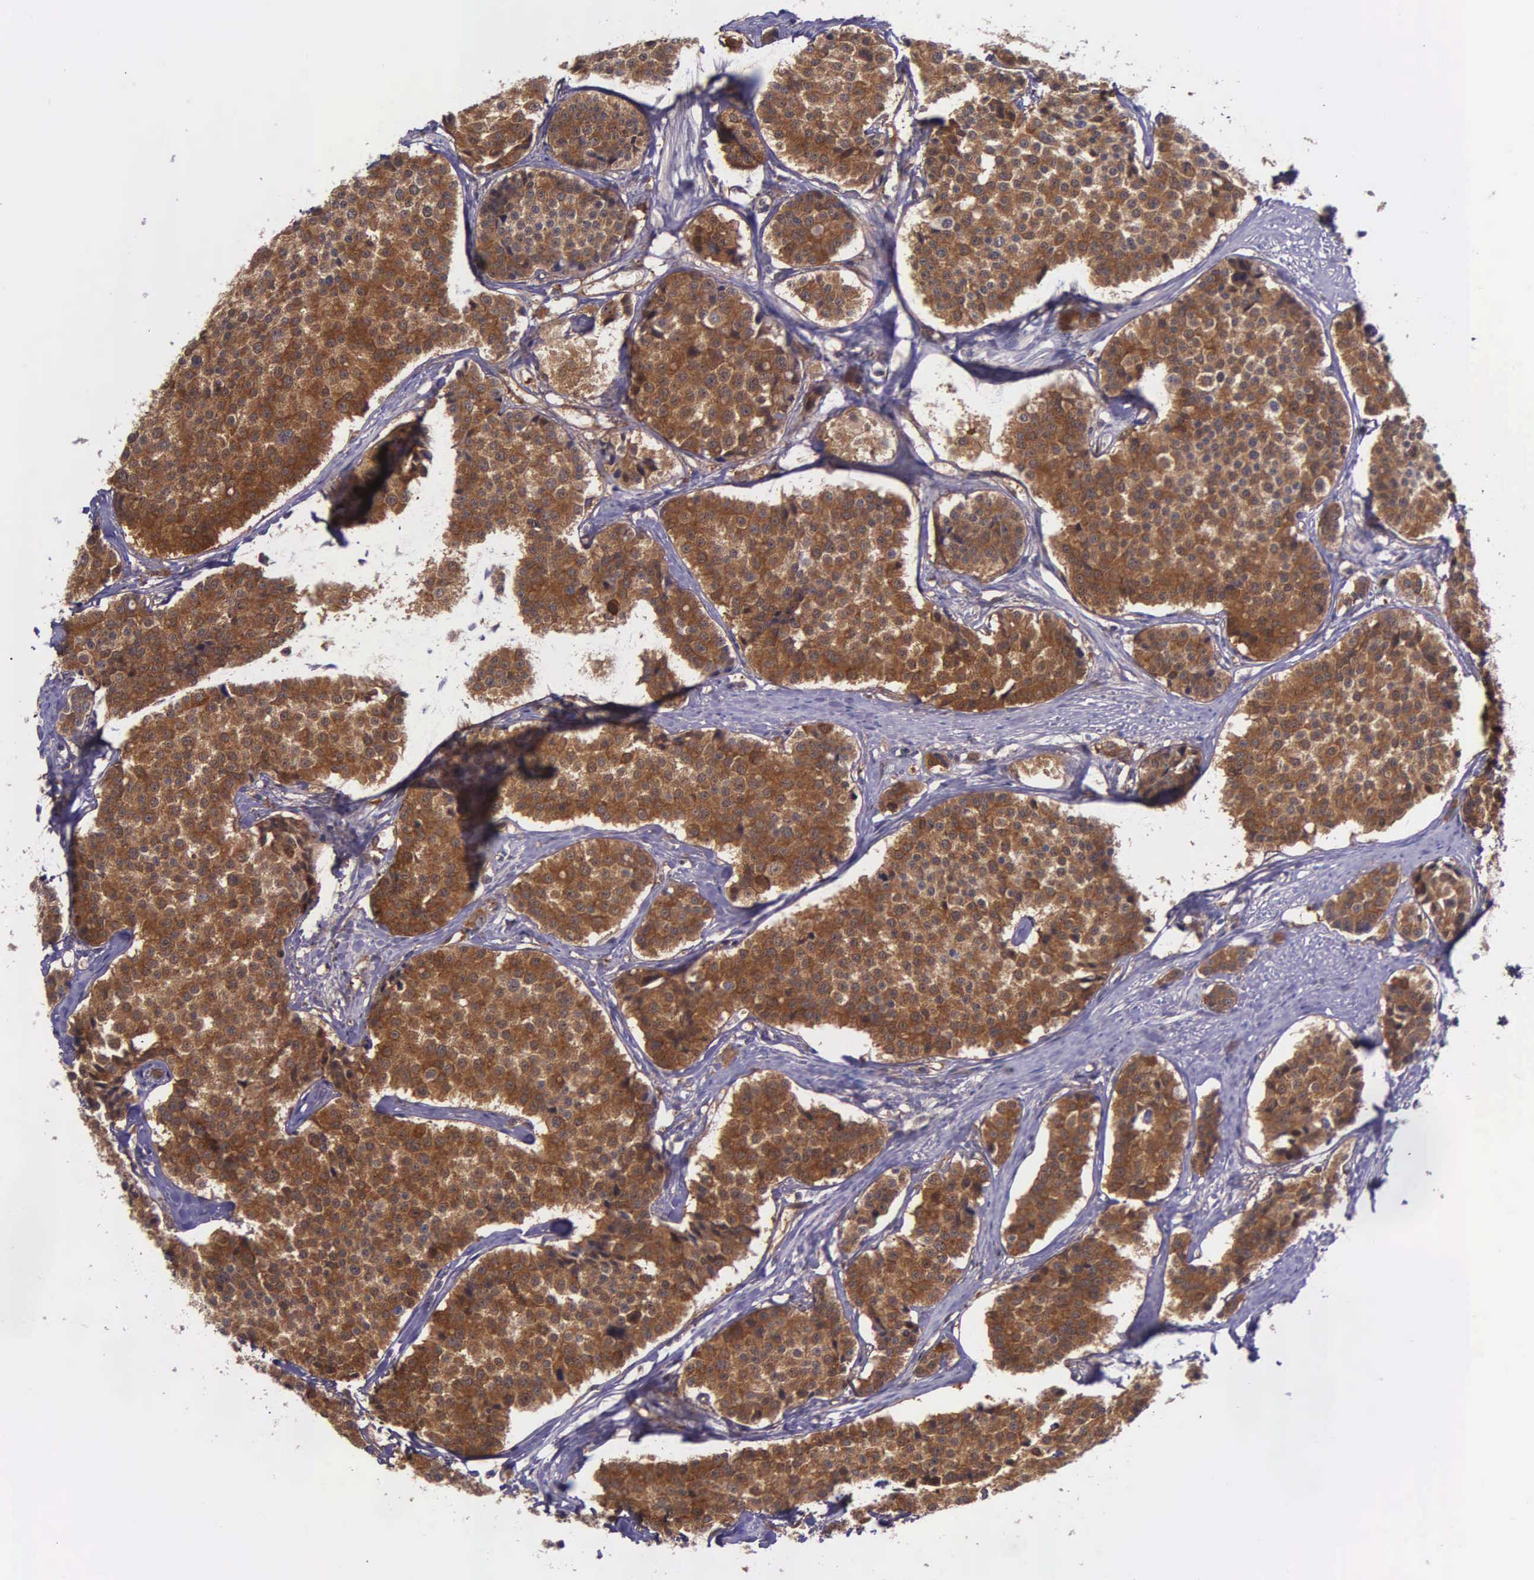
{"staining": {"intensity": "strong", "quantity": ">75%", "location": "cytoplasmic/membranous"}, "tissue": "carcinoid", "cell_type": "Tumor cells", "image_type": "cancer", "snomed": [{"axis": "morphology", "description": "Carcinoid, malignant, NOS"}, {"axis": "topography", "description": "Small intestine"}], "caption": "Immunohistochemical staining of carcinoid (malignant) exhibits high levels of strong cytoplasmic/membranous expression in about >75% of tumor cells. The staining is performed using DAB (3,3'-diaminobenzidine) brown chromogen to label protein expression. The nuclei are counter-stained blue using hematoxylin.", "gene": "GMPR2", "patient": {"sex": "male", "age": 60}}